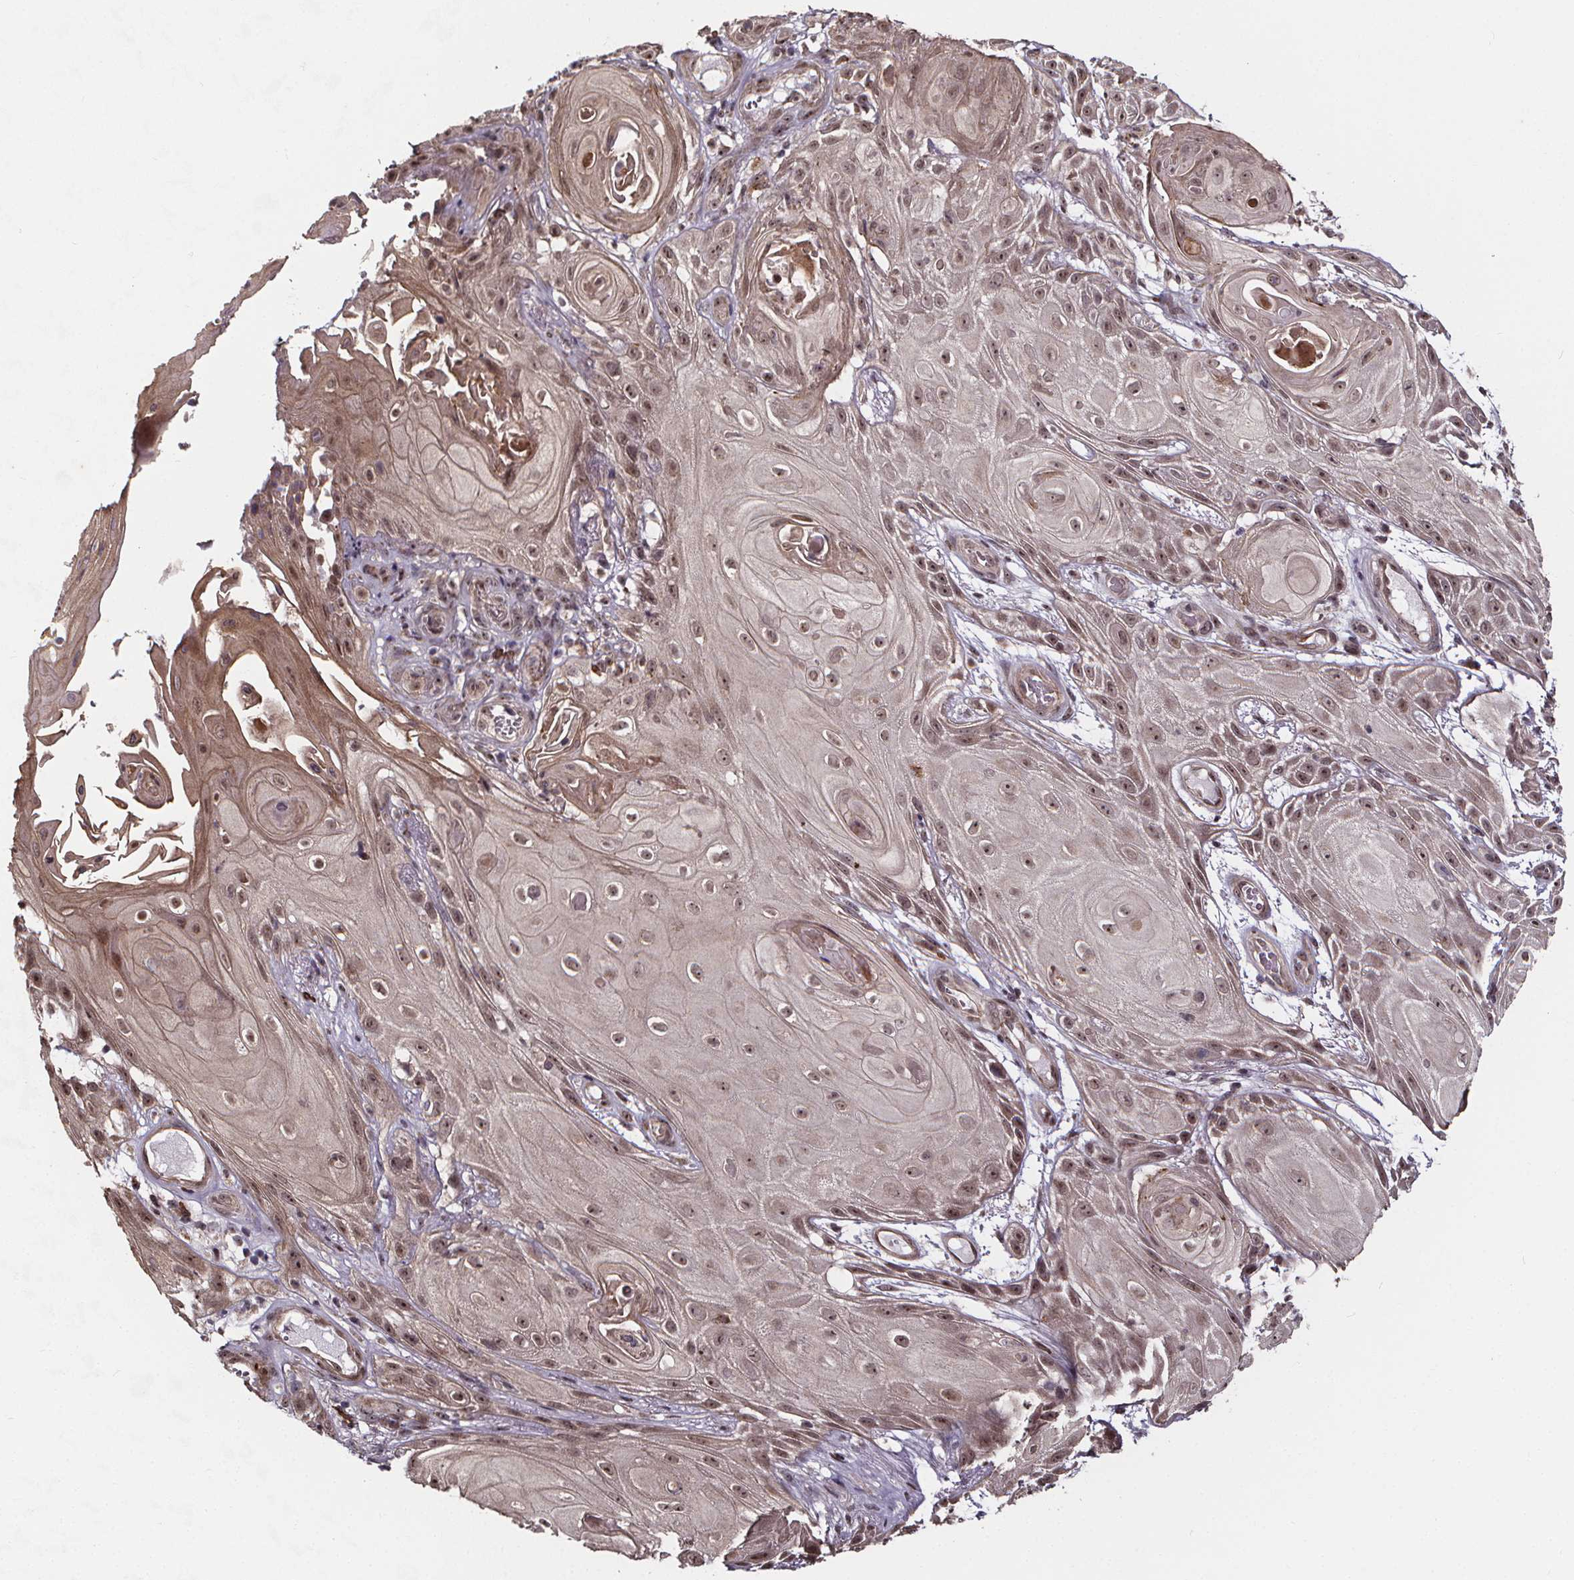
{"staining": {"intensity": "weak", "quantity": "25%-75%", "location": "nuclear"}, "tissue": "skin cancer", "cell_type": "Tumor cells", "image_type": "cancer", "snomed": [{"axis": "morphology", "description": "Squamous cell carcinoma, NOS"}, {"axis": "topography", "description": "Skin"}], "caption": "High-power microscopy captured an IHC photomicrograph of squamous cell carcinoma (skin), revealing weak nuclear expression in about 25%-75% of tumor cells.", "gene": "DDIT3", "patient": {"sex": "male", "age": 62}}